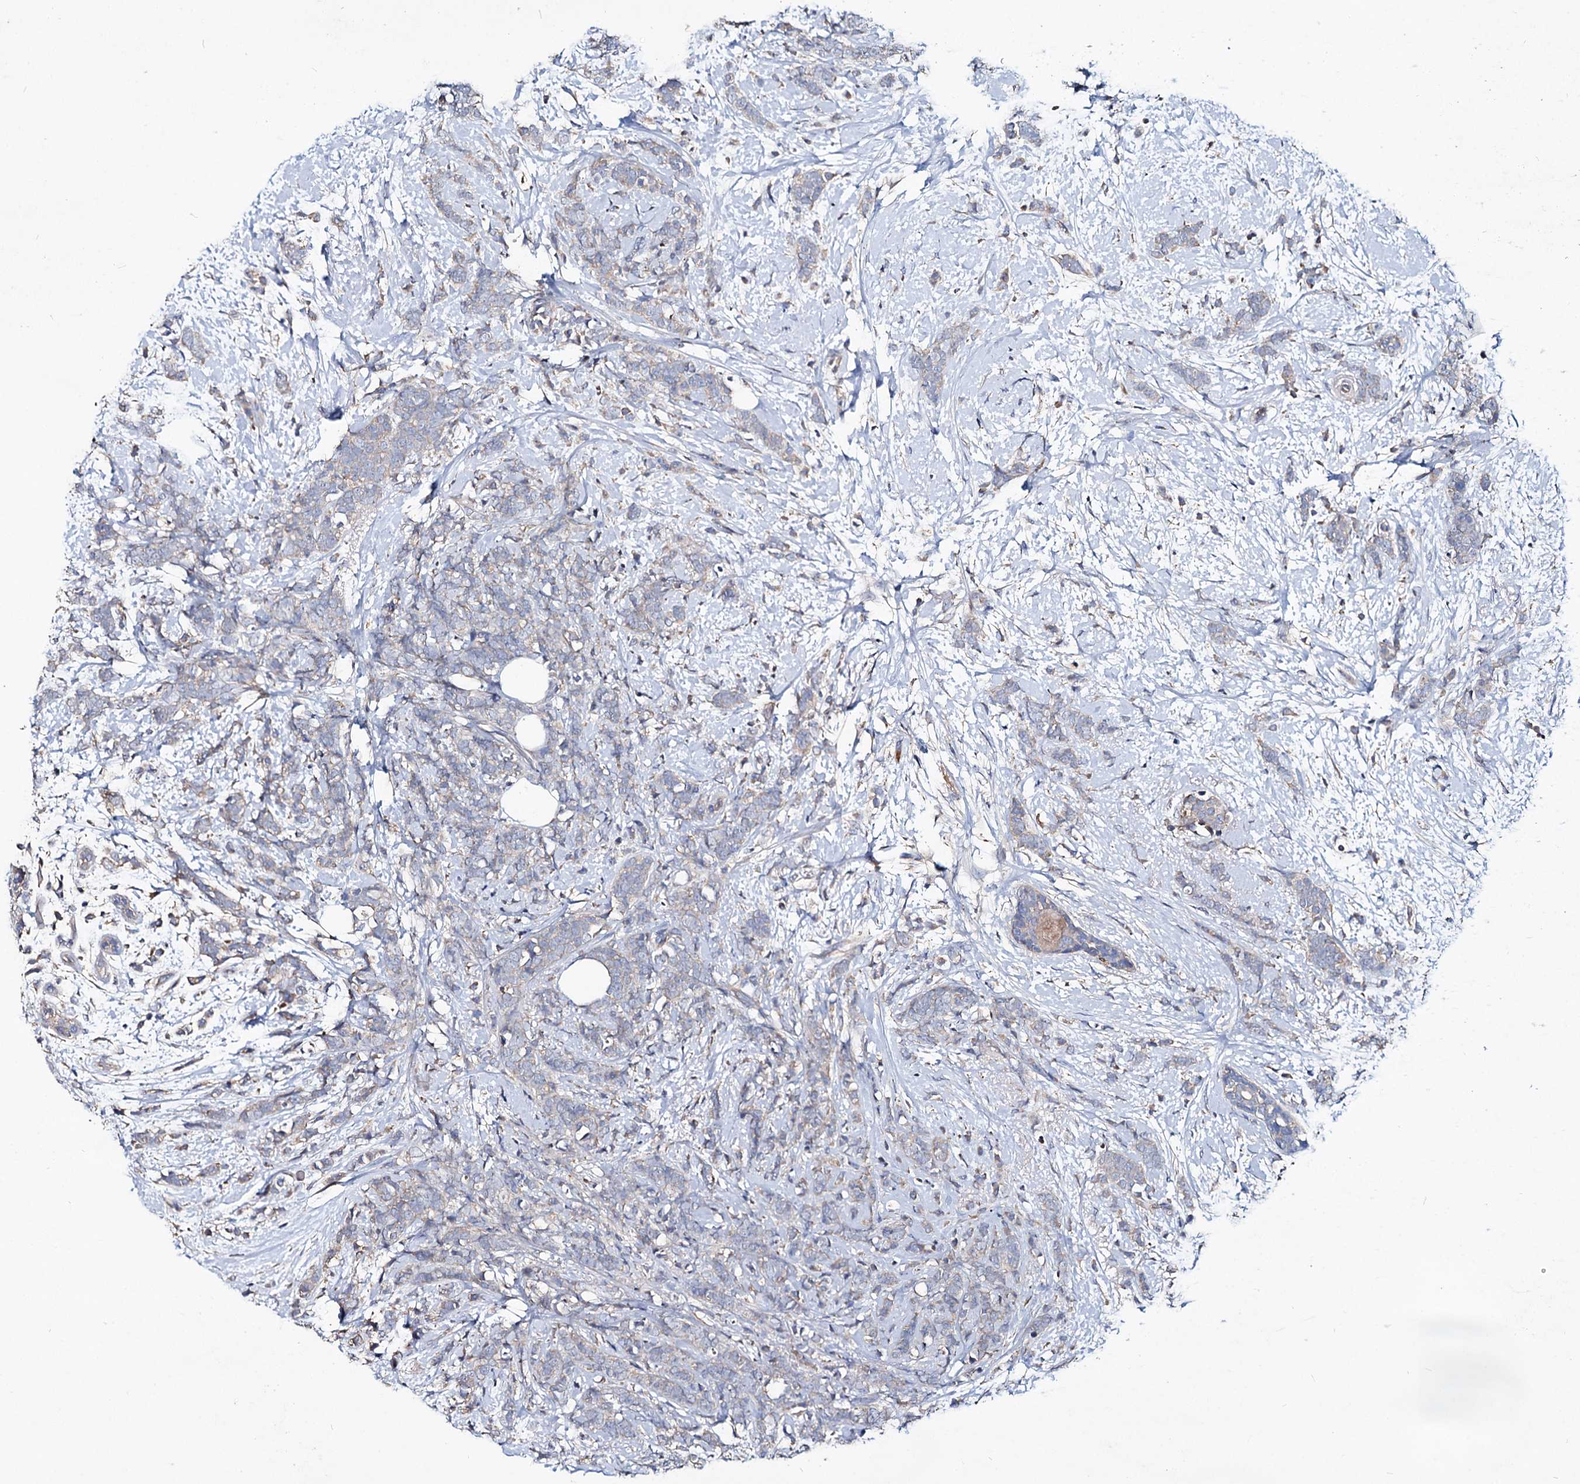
{"staining": {"intensity": "negative", "quantity": "none", "location": "none"}, "tissue": "breast cancer", "cell_type": "Tumor cells", "image_type": "cancer", "snomed": [{"axis": "morphology", "description": "Lobular carcinoma"}, {"axis": "topography", "description": "Breast"}], "caption": "Breast lobular carcinoma was stained to show a protein in brown. There is no significant positivity in tumor cells.", "gene": "ACY3", "patient": {"sex": "female", "age": 58}}